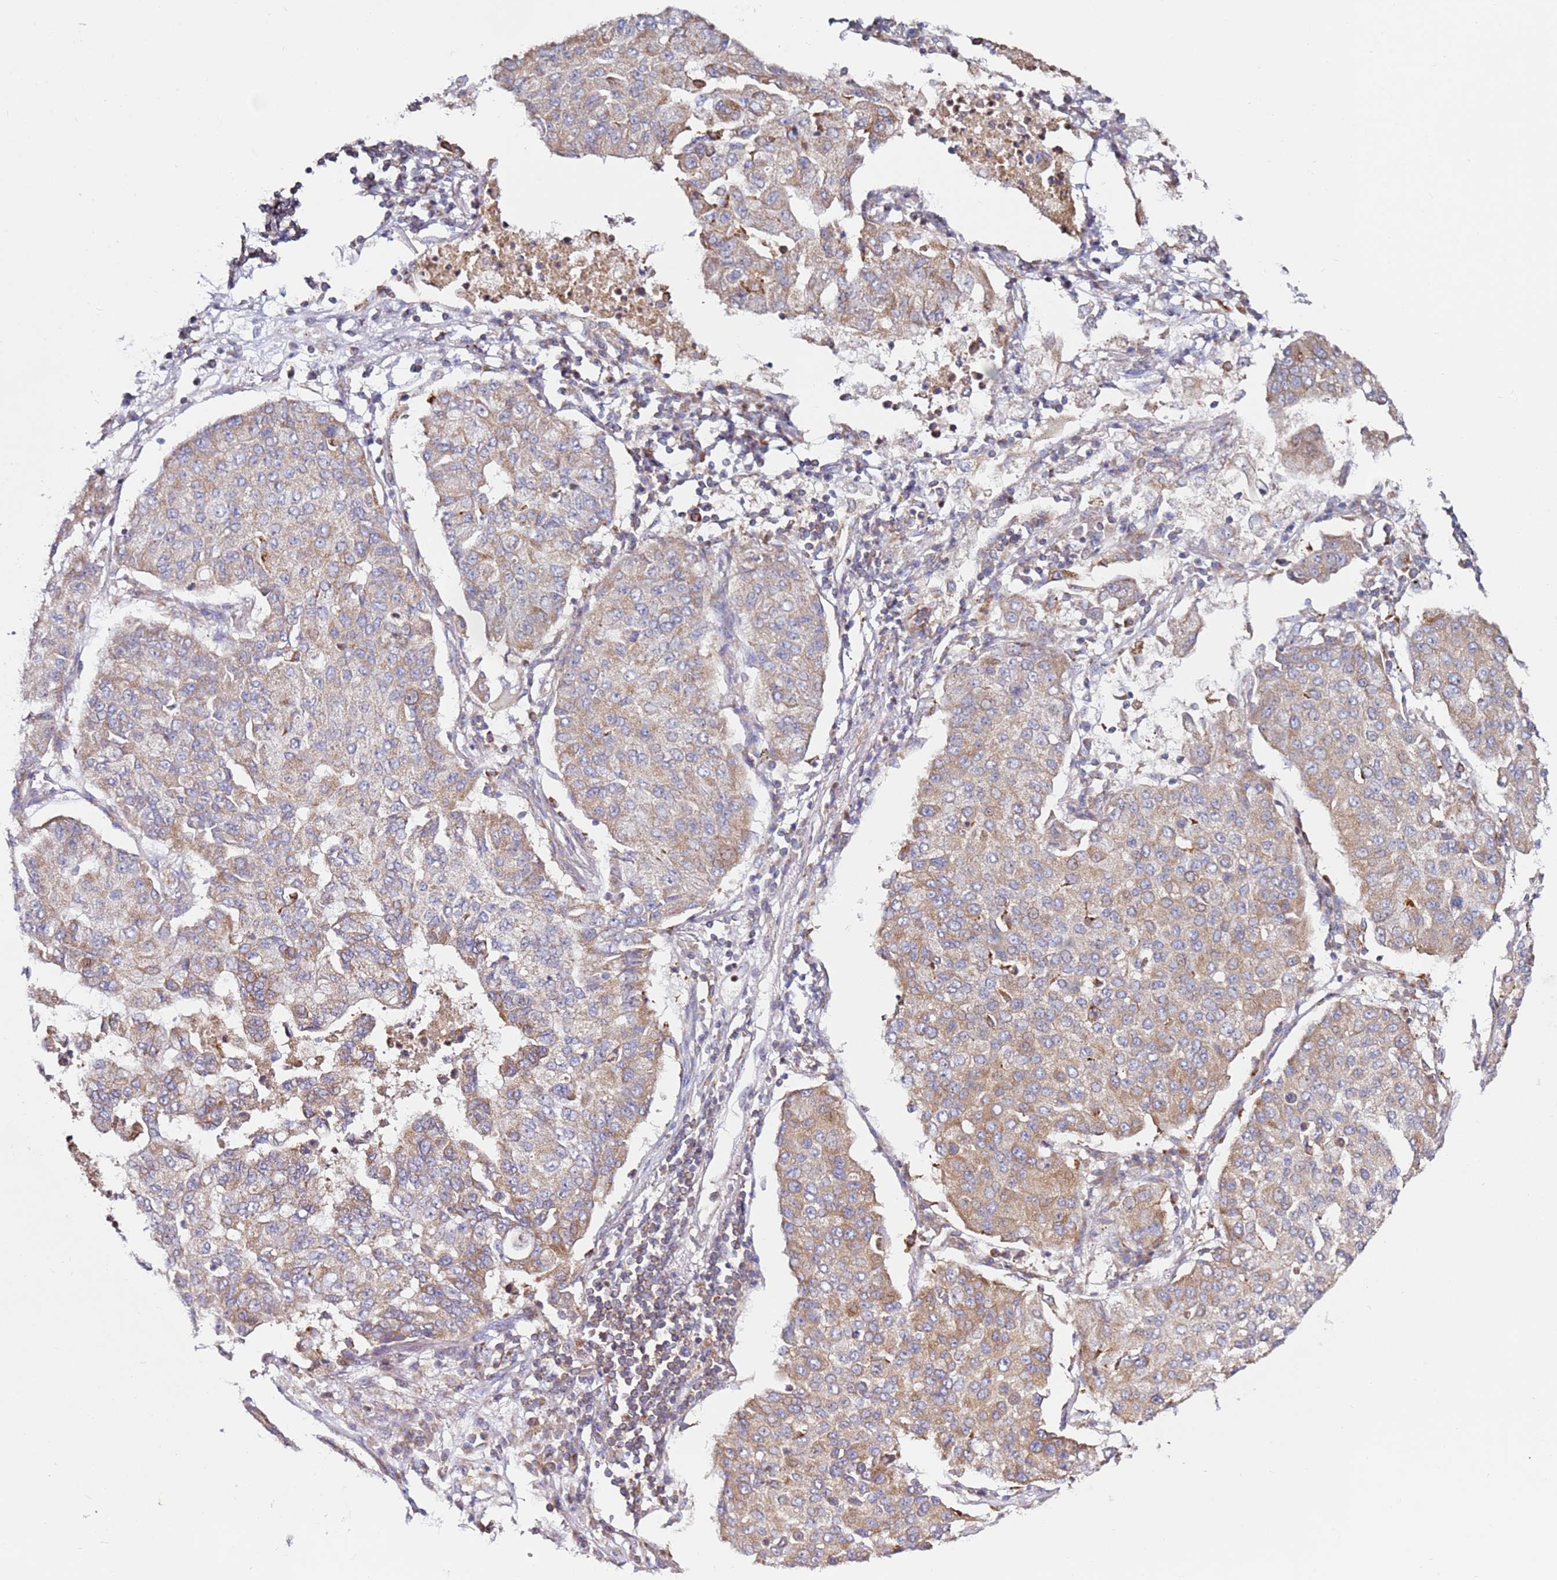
{"staining": {"intensity": "moderate", "quantity": ">75%", "location": "cytoplasmic/membranous"}, "tissue": "lung cancer", "cell_type": "Tumor cells", "image_type": "cancer", "snomed": [{"axis": "morphology", "description": "Squamous cell carcinoma, NOS"}, {"axis": "topography", "description": "Lung"}], "caption": "Protein expression analysis of squamous cell carcinoma (lung) exhibits moderate cytoplasmic/membranous staining in approximately >75% of tumor cells. The staining was performed using DAB (3,3'-diaminobenzidine), with brown indicating positive protein expression. Nuclei are stained blue with hematoxylin.", "gene": "CNOT9", "patient": {"sex": "male", "age": 74}}